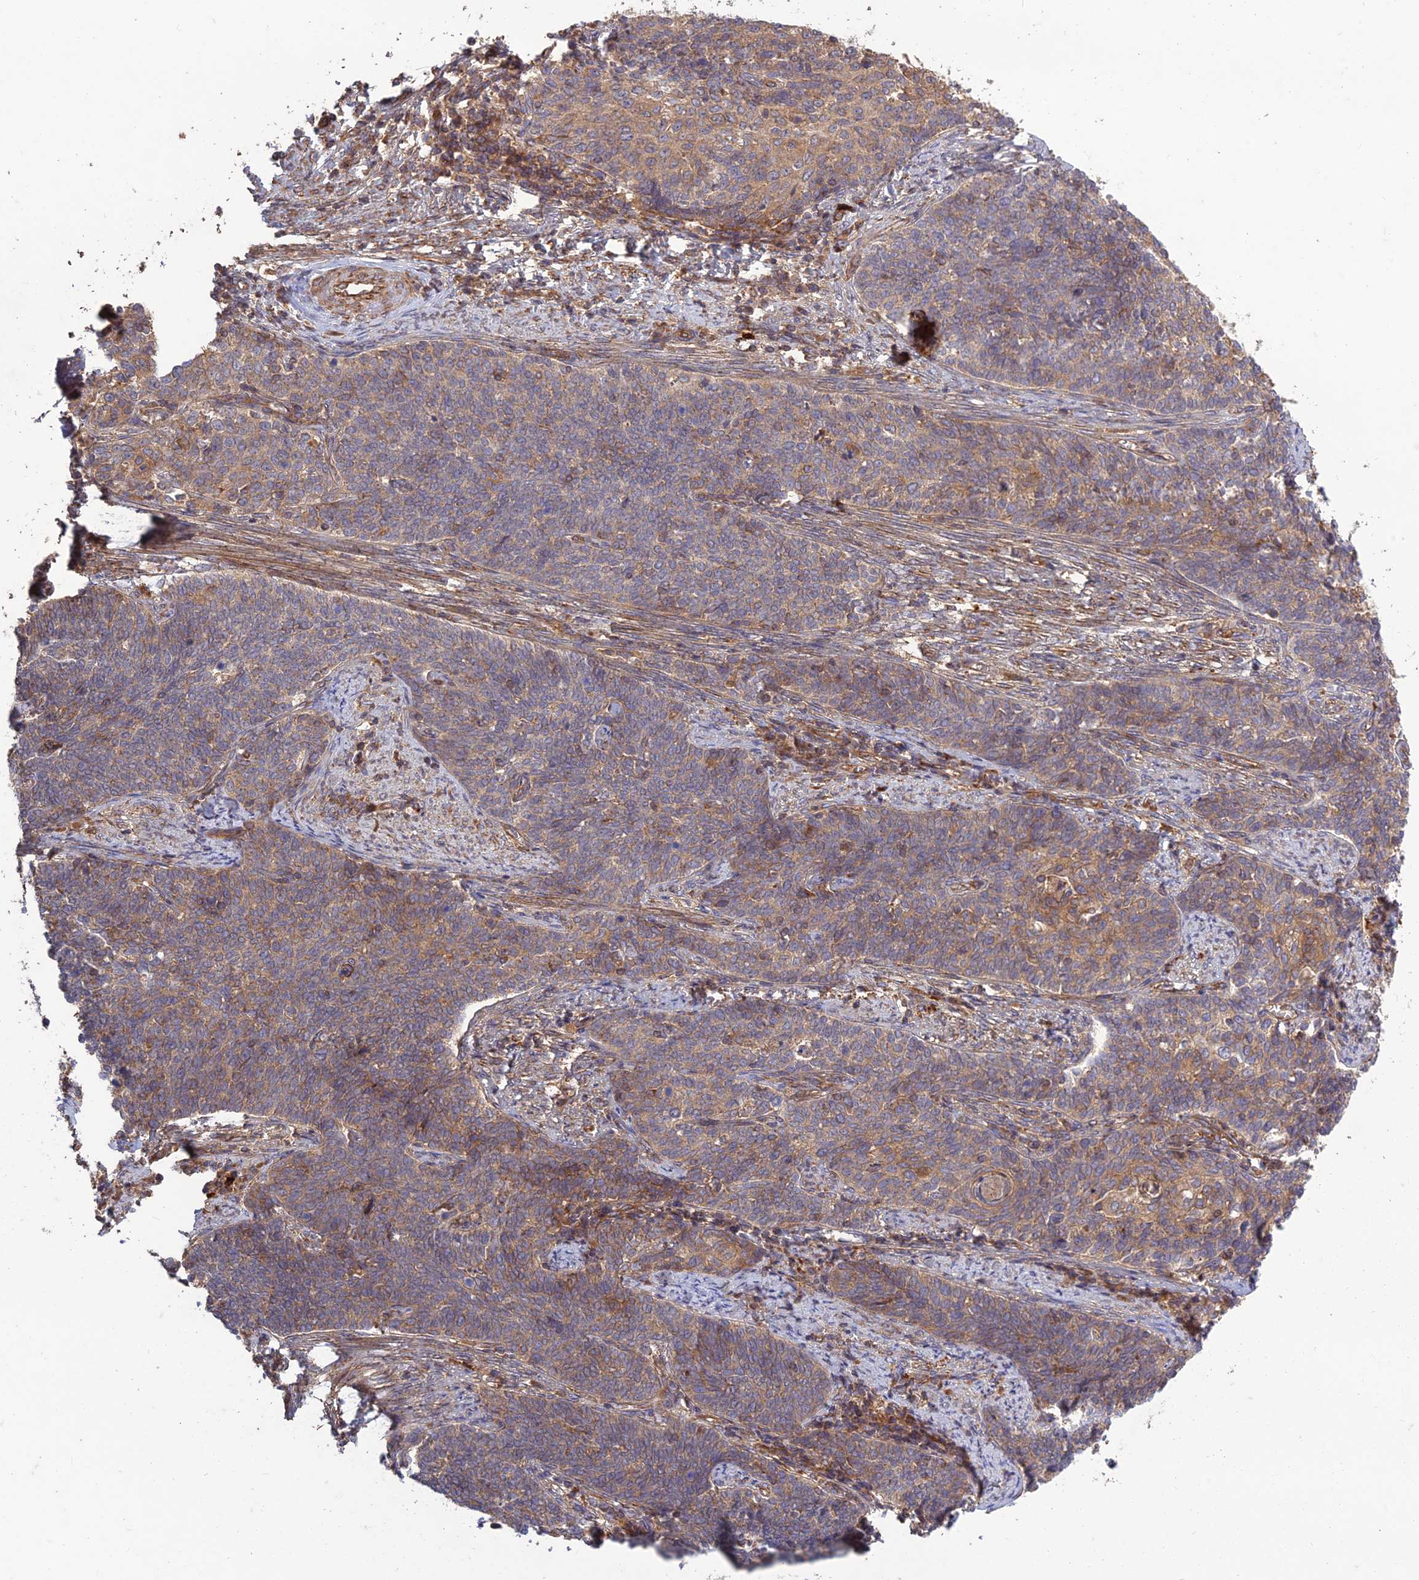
{"staining": {"intensity": "weak", "quantity": "25%-75%", "location": "cytoplasmic/membranous"}, "tissue": "cervical cancer", "cell_type": "Tumor cells", "image_type": "cancer", "snomed": [{"axis": "morphology", "description": "Squamous cell carcinoma, NOS"}, {"axis": "topography", "description": "Cervix"}], "caption": "Immunohistochemistry (DAB (3,3'-diaminobenzidine)) staining of human cervical squamous cell carcinoma displays weak cytoplasmic/membranous protein expression in approximately 25%-75% of tumor cells.", "gene": "TMEM131L", "patient": {"sex": "female", "age": 39}}